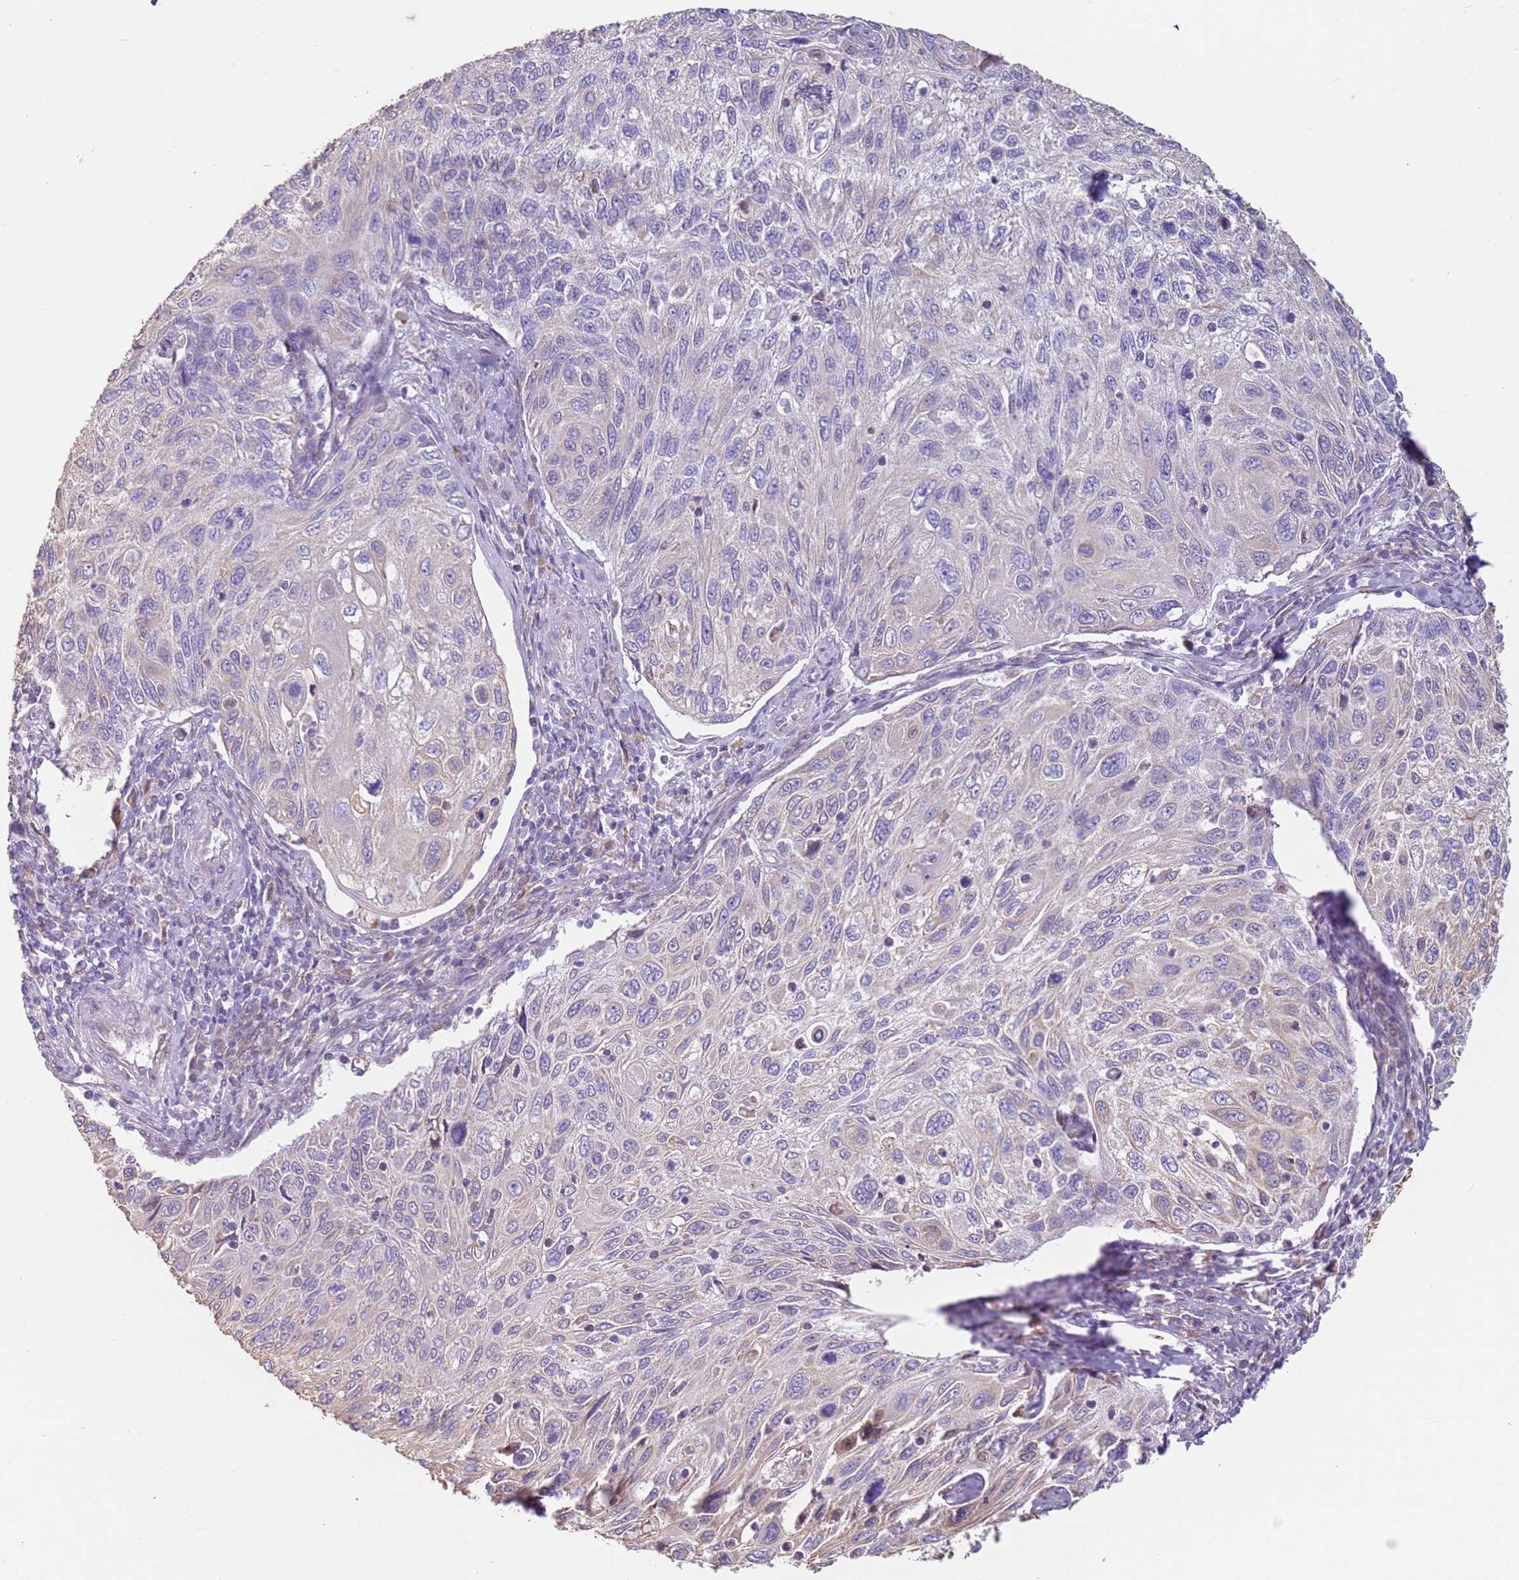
{"staining": {"intensity": "negative", "quantity": "none", "location": "none"}, "tissue": "cervical cancer", "cell_type": "Tumor cells", "image_type": "cancer", "snomed": [{"axis": "morphology", "description": "Squamous cell carcinoma, NOS"}, {"axis": "topography", "description": "Cervix"}], "caption": "This is a micrograph of immunohistochemistry staining of squamous cell carcinoma (cervical), which shows no positivity in tumor cells. (IHC, brightfield microscopy, high magnification).", "gene": "OAF", "patient": {"sex": "female", "age": 70}}